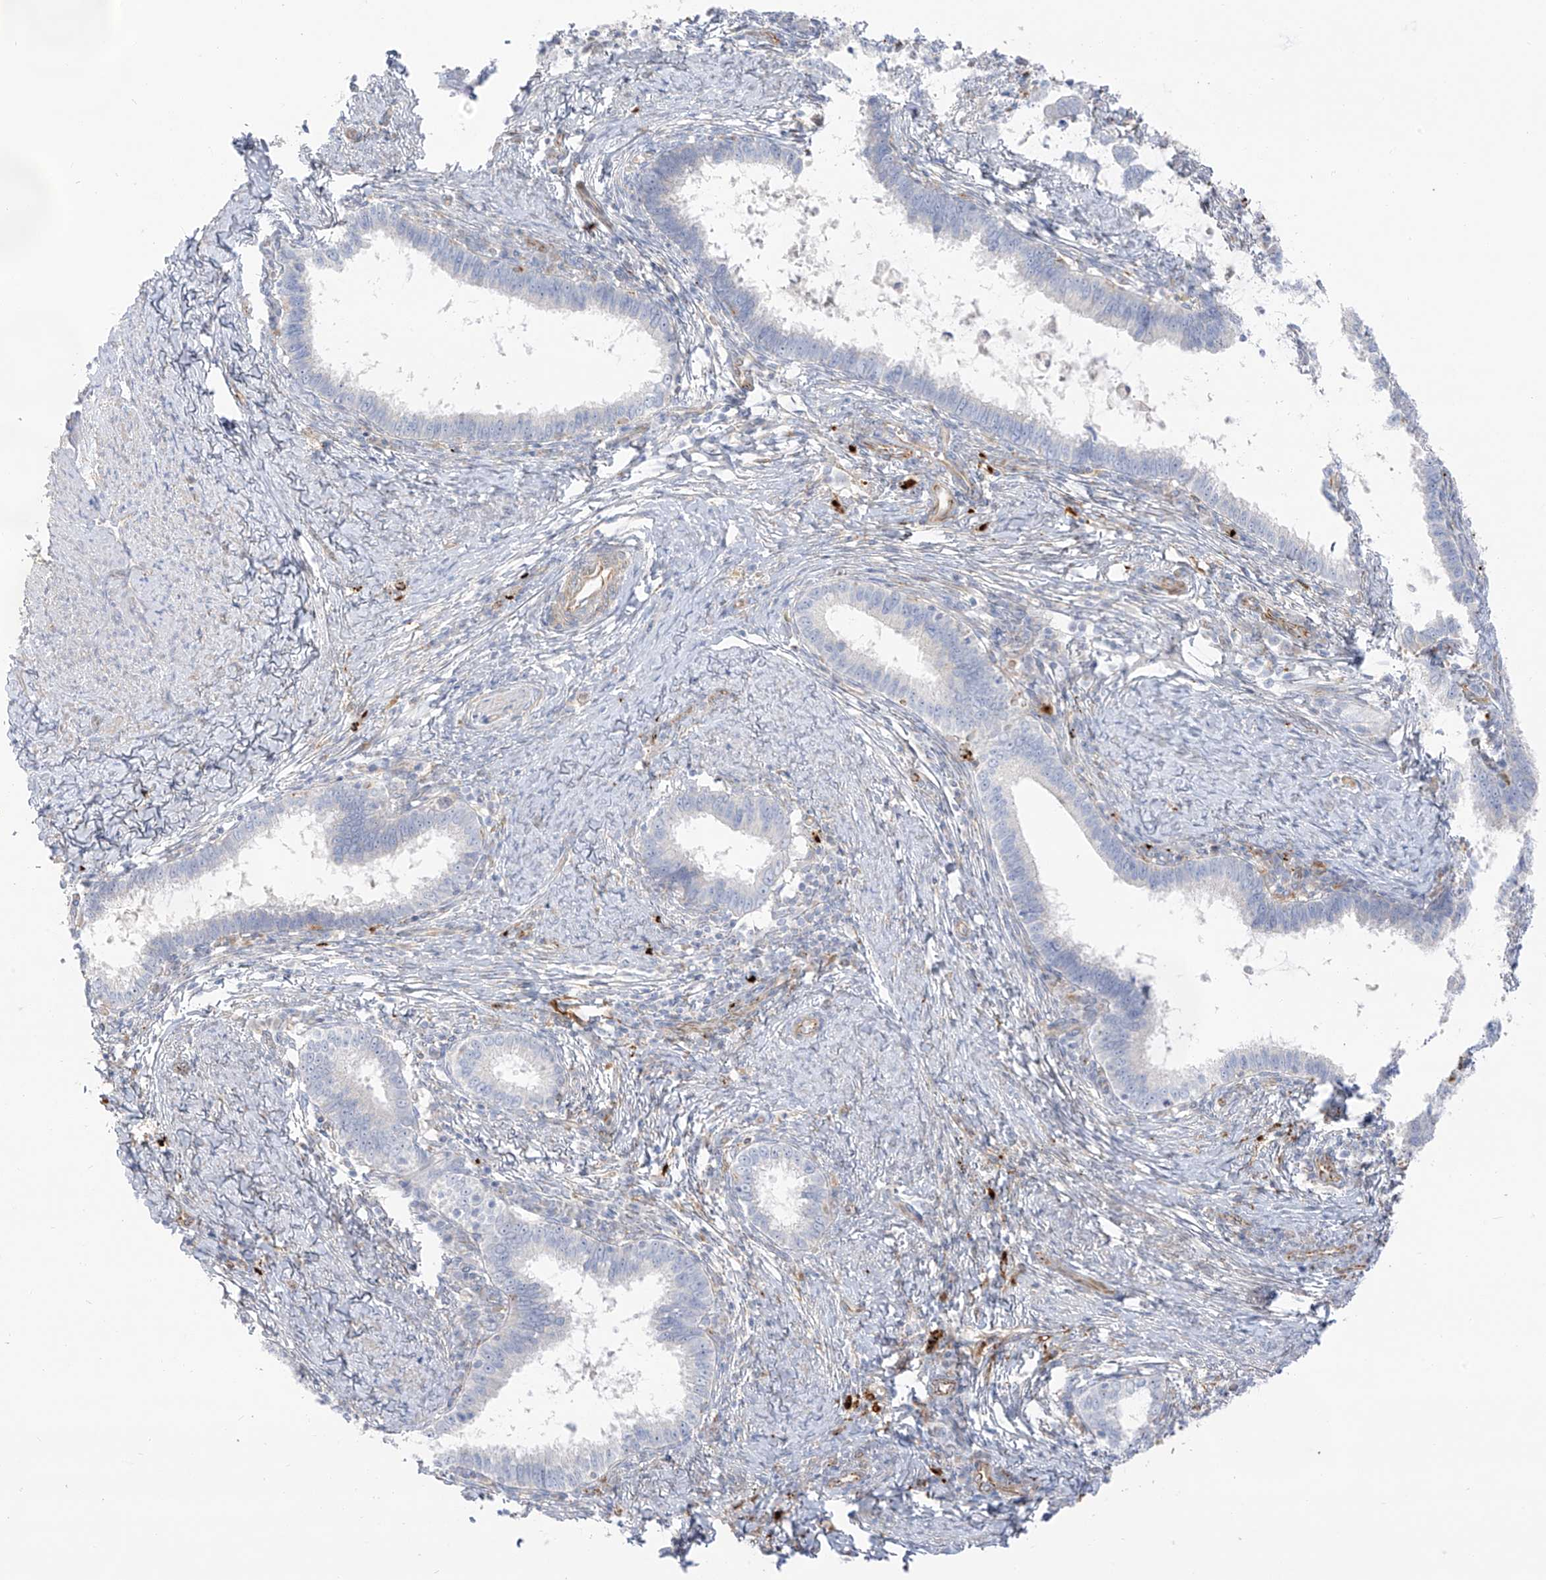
{"staining": {"intensity": "negative", "quantity": "none", "location": "none"}, "tissue": "cervical cancer", "cell_type": "Tumor cells", "image_type": "cancer", "snomed": [{"axis": "morphology", "description": "Adenocarcinoma, NOS"}, {"axis": "topography", "description": "Cervix"}], "caption": "Immunohistochemistry (IHC) photomicrograph of human cervical cancer stained for a protein (brown), which demonstrates no staining in tumor cells. (Brightfield microscopy of DAB (3,3'-diaminobenzidine) IHC at high magnification).", "gene": "TAL2", "patient": {"sex": "female", "age": 36}}